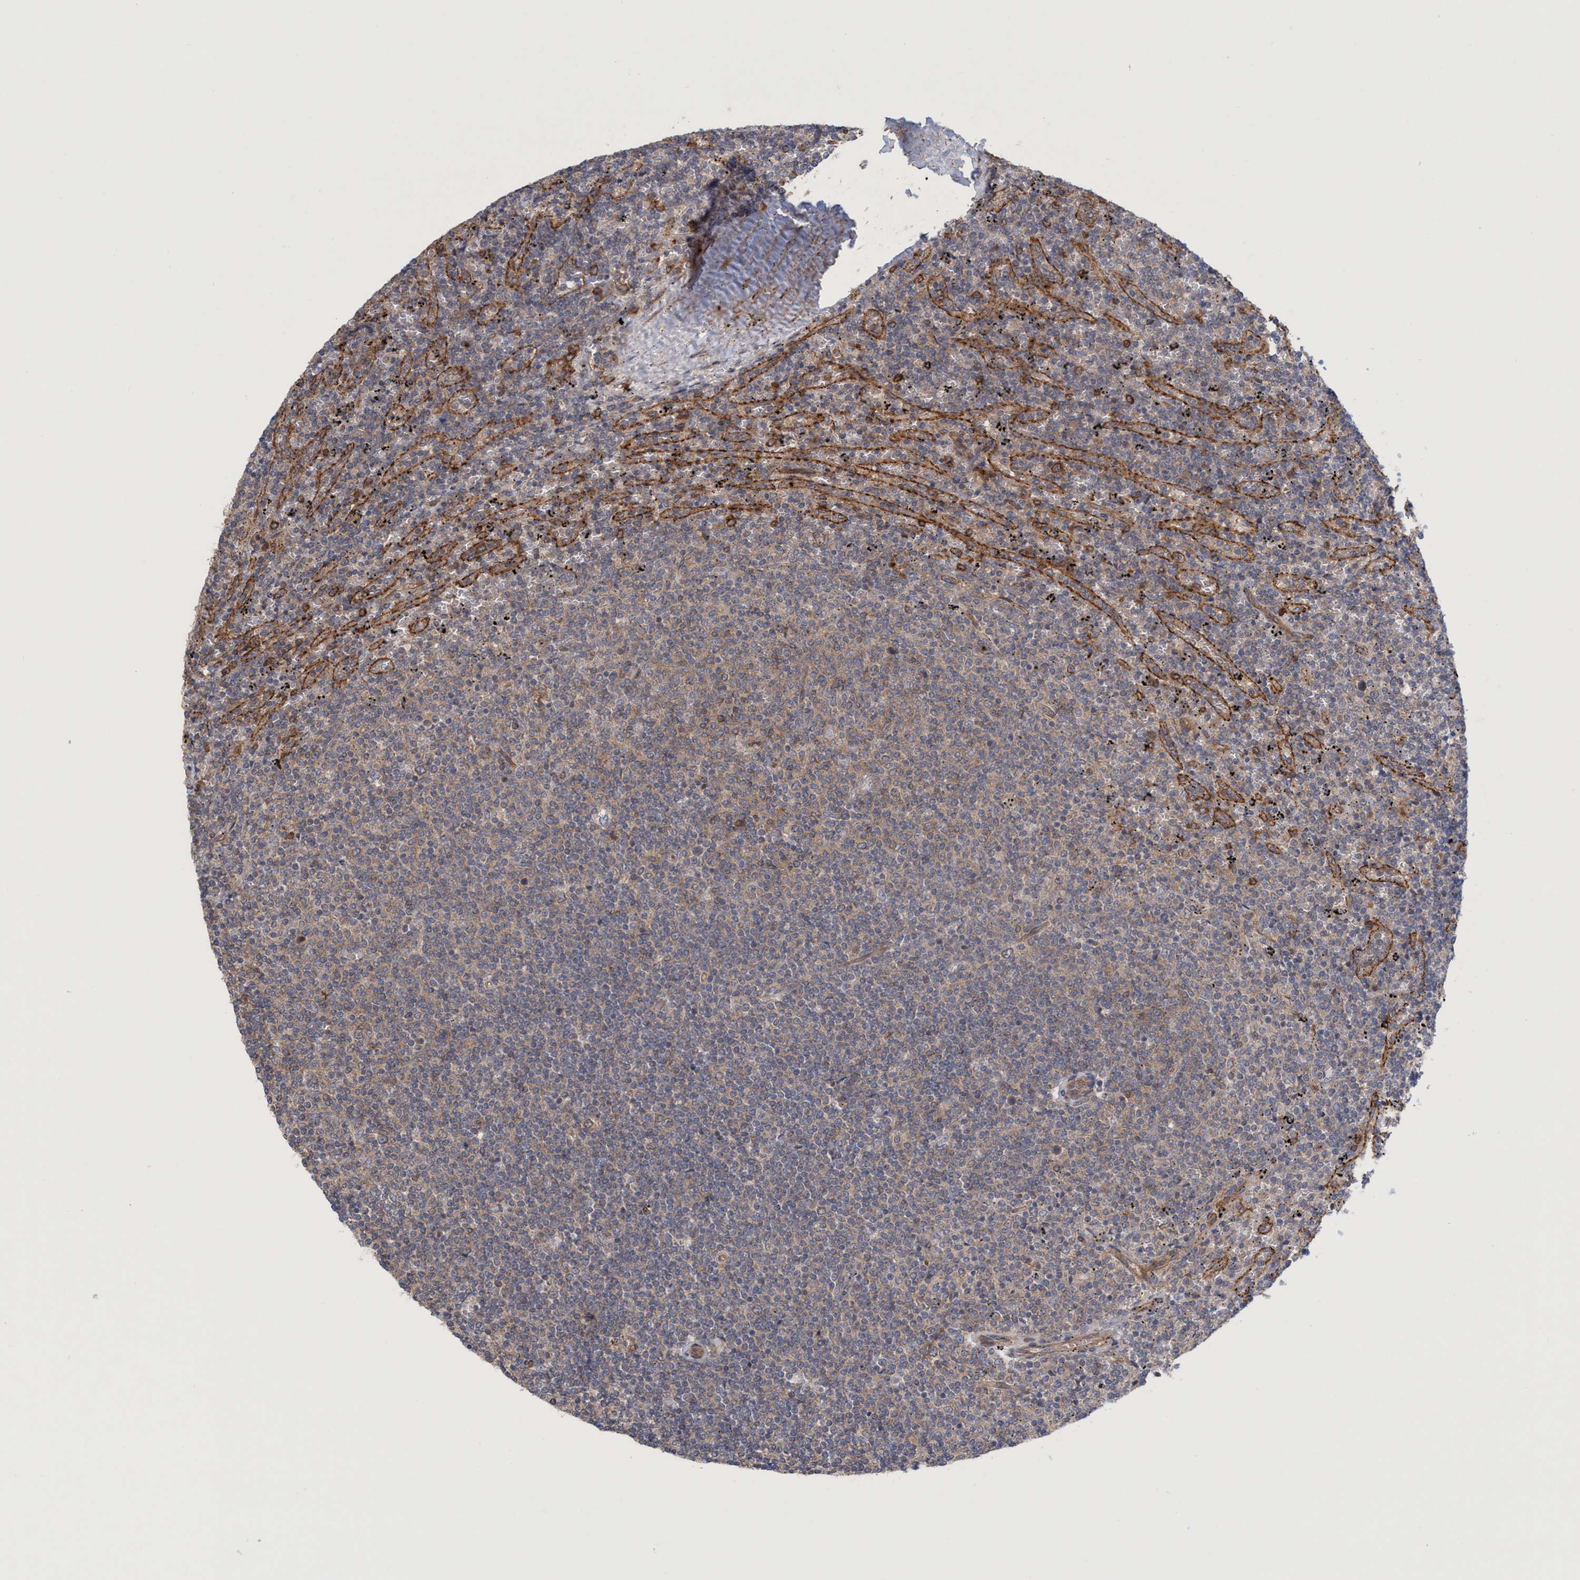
{"staining": {"intensity": "weak", "quantity": ">75%", "location": "cytoplasmic/membranous"}, "tissue": "lymphoma", "cell_type": "Tumor cells", "image_type": "cancer", "snomed": [{"axis": "morphology", "description": "Malignant lymphoma, non-Hodgkin's type, Low grade"}, {"axis": "topography", "description": "Spleen"}], "caption": "Malignant lymphoma, non-Hodgkin's type (low-grade) stained with a protein marker reveals weak staining in tumor cells.", "gene": "SPECC1", "patient": {"sex": "female", "age": 50}}